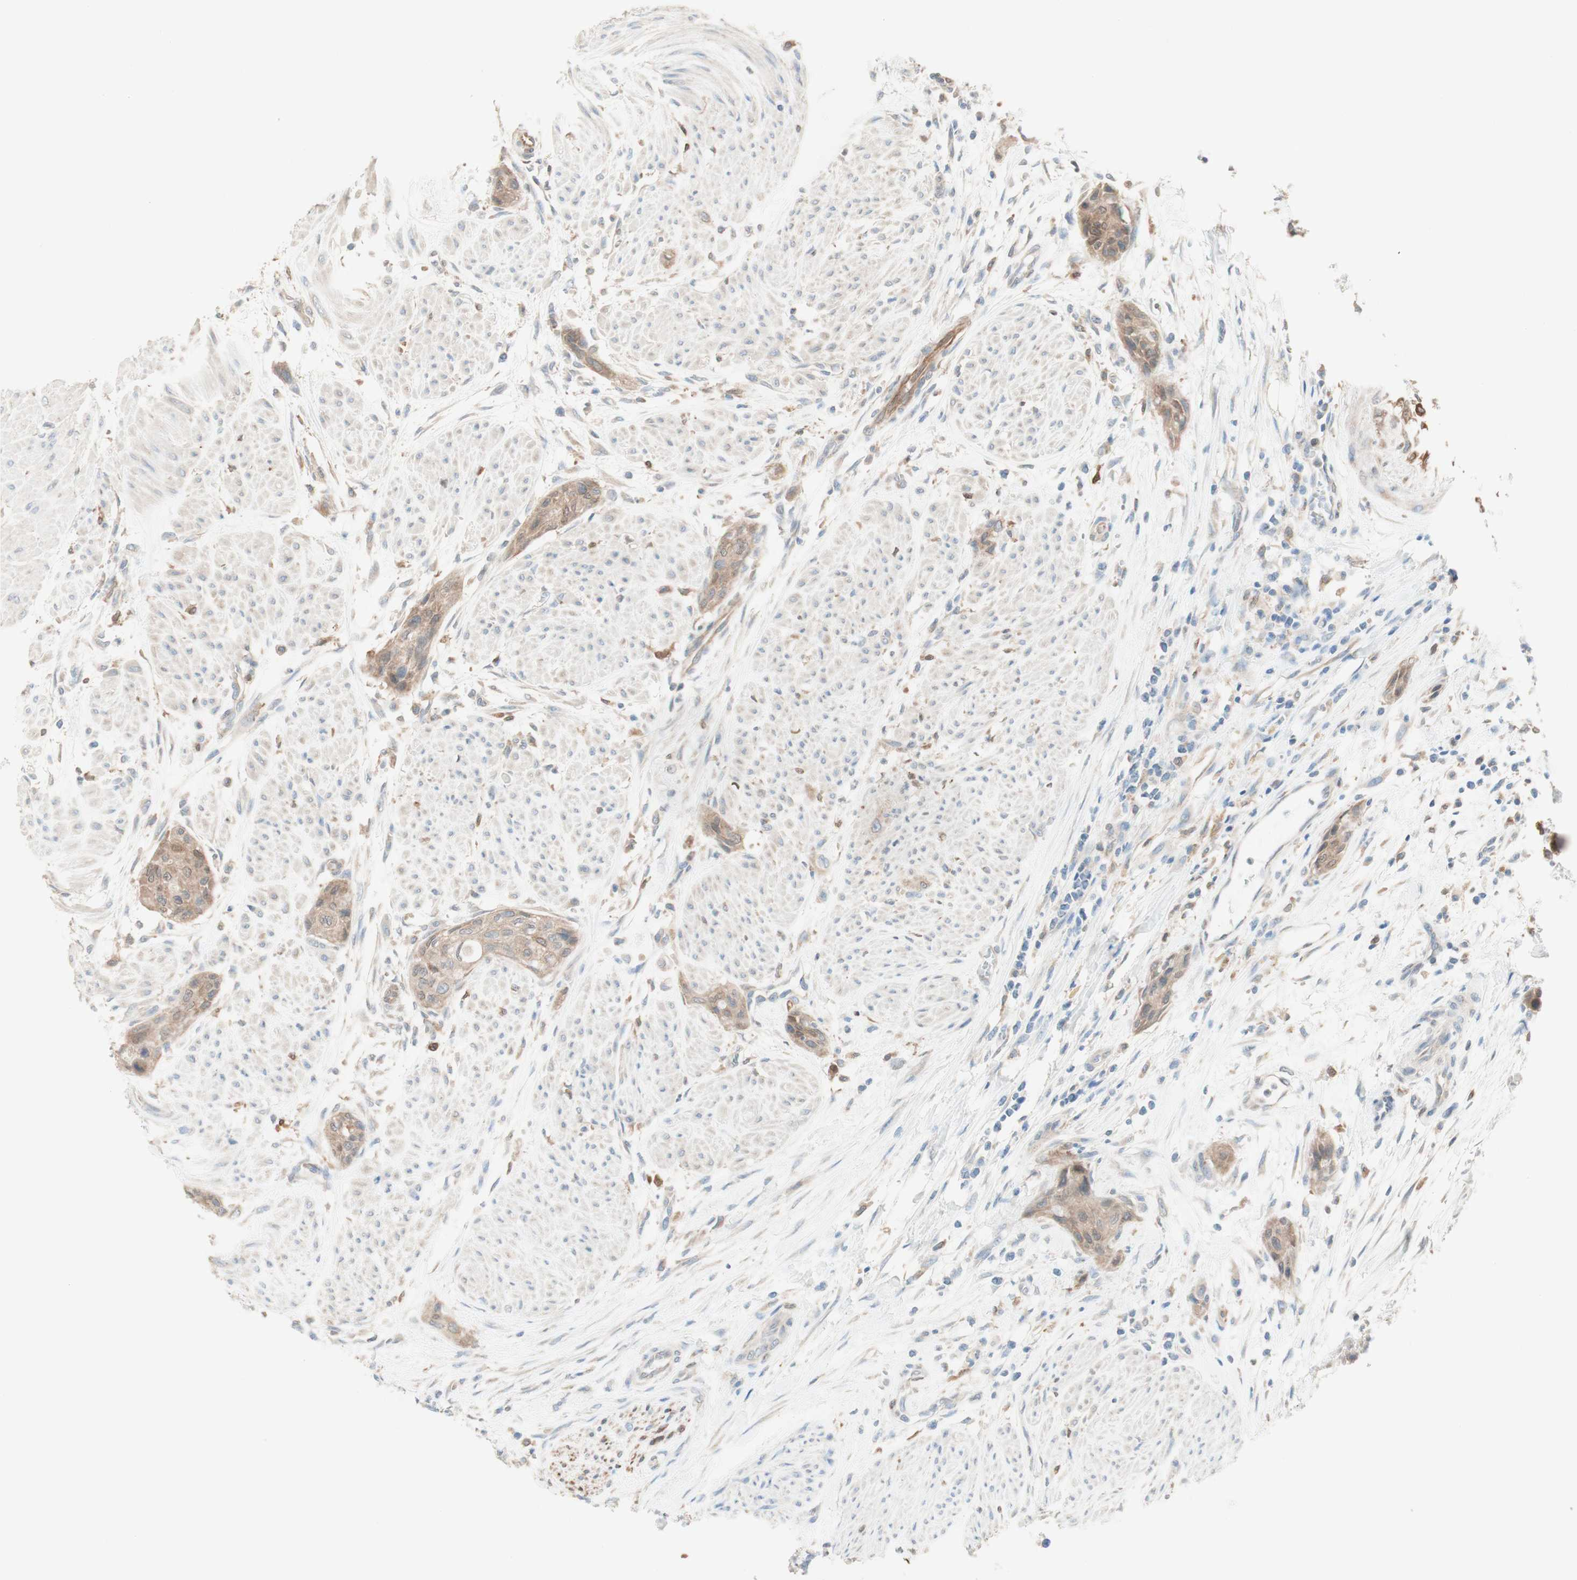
{"staining": {"intensity": "weak", "quantity": ">75%", "location": "cytoplasmic/membranous"}, "tissue": "urothelial cancer", "cell_type": "Tumor cells", "image_type": "cancer", "snomed": [{"axis": "morphology", "description": "Urothelial carcinoma, High grade"}, {"axis": "topography", "description": "Urinary bladder"}], "caption": "Immunohistochemistry (IHC) image of human urothelial cancer stained for a protein (brown), which reveals low levels of weak cytoplasmic/membranous expression in about >75% of tumor cells.", "gene": "COMT", "patient": {"sex": "male", "age": 35}}